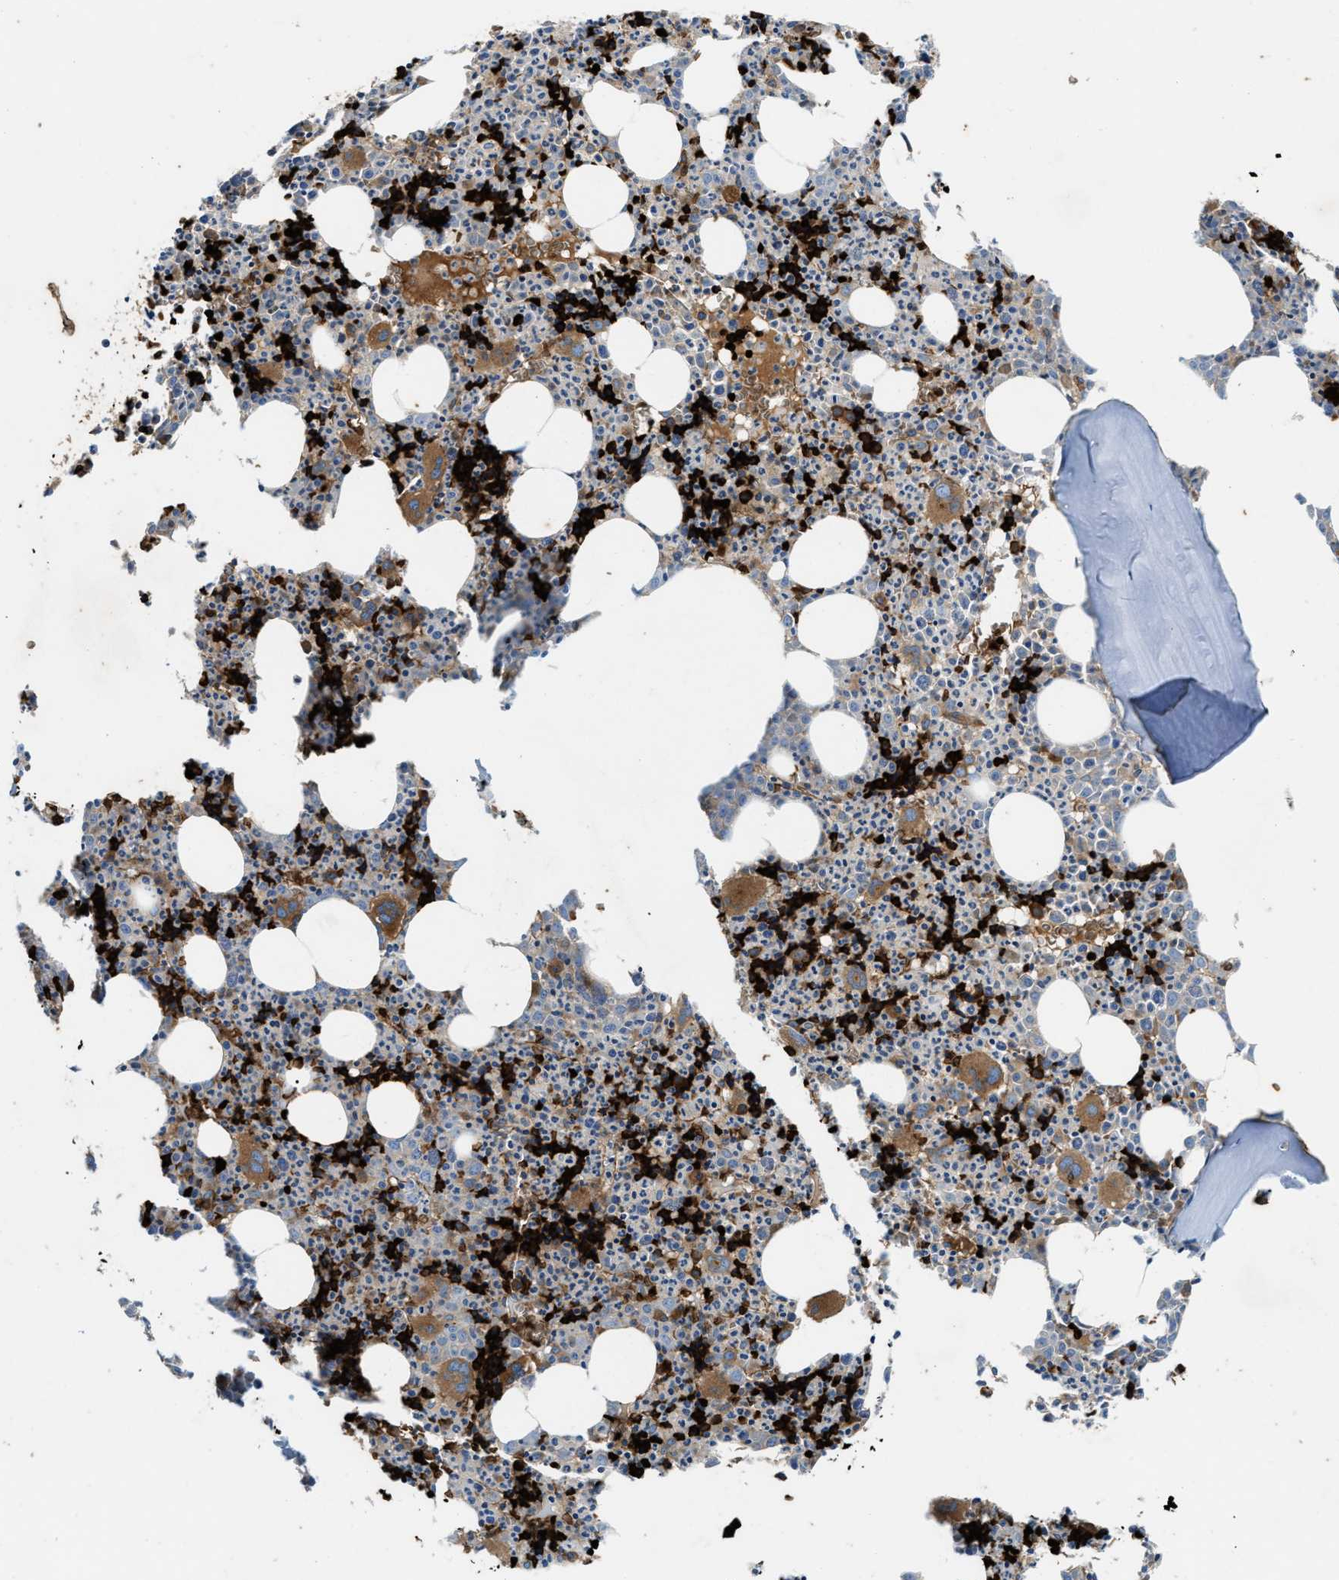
{"staining": {"intensity": "moderate", "quantity": "25%-75%", "location": "cytoplasmic/membranous"}, "tissue": "bone marrow", "cell_type": "Hematopoietic cells", "image_type": "normal", "snomed": [{"axis": "morphology", "description": "Normal tissue, NOS"}, {"axis": "morphology", "description": "Inflammation, NOS"}, {"axis": "topography", "description": "Bone marrow"}], "caption": "A medium amount of moderate cytoplasmic/membranous positivity is identified in approximately 25%-75% of hematopoietic cells in unremarkable bone marrow.", "gene": "ERC1", "patient": {"sex": "male", "age": 31}}